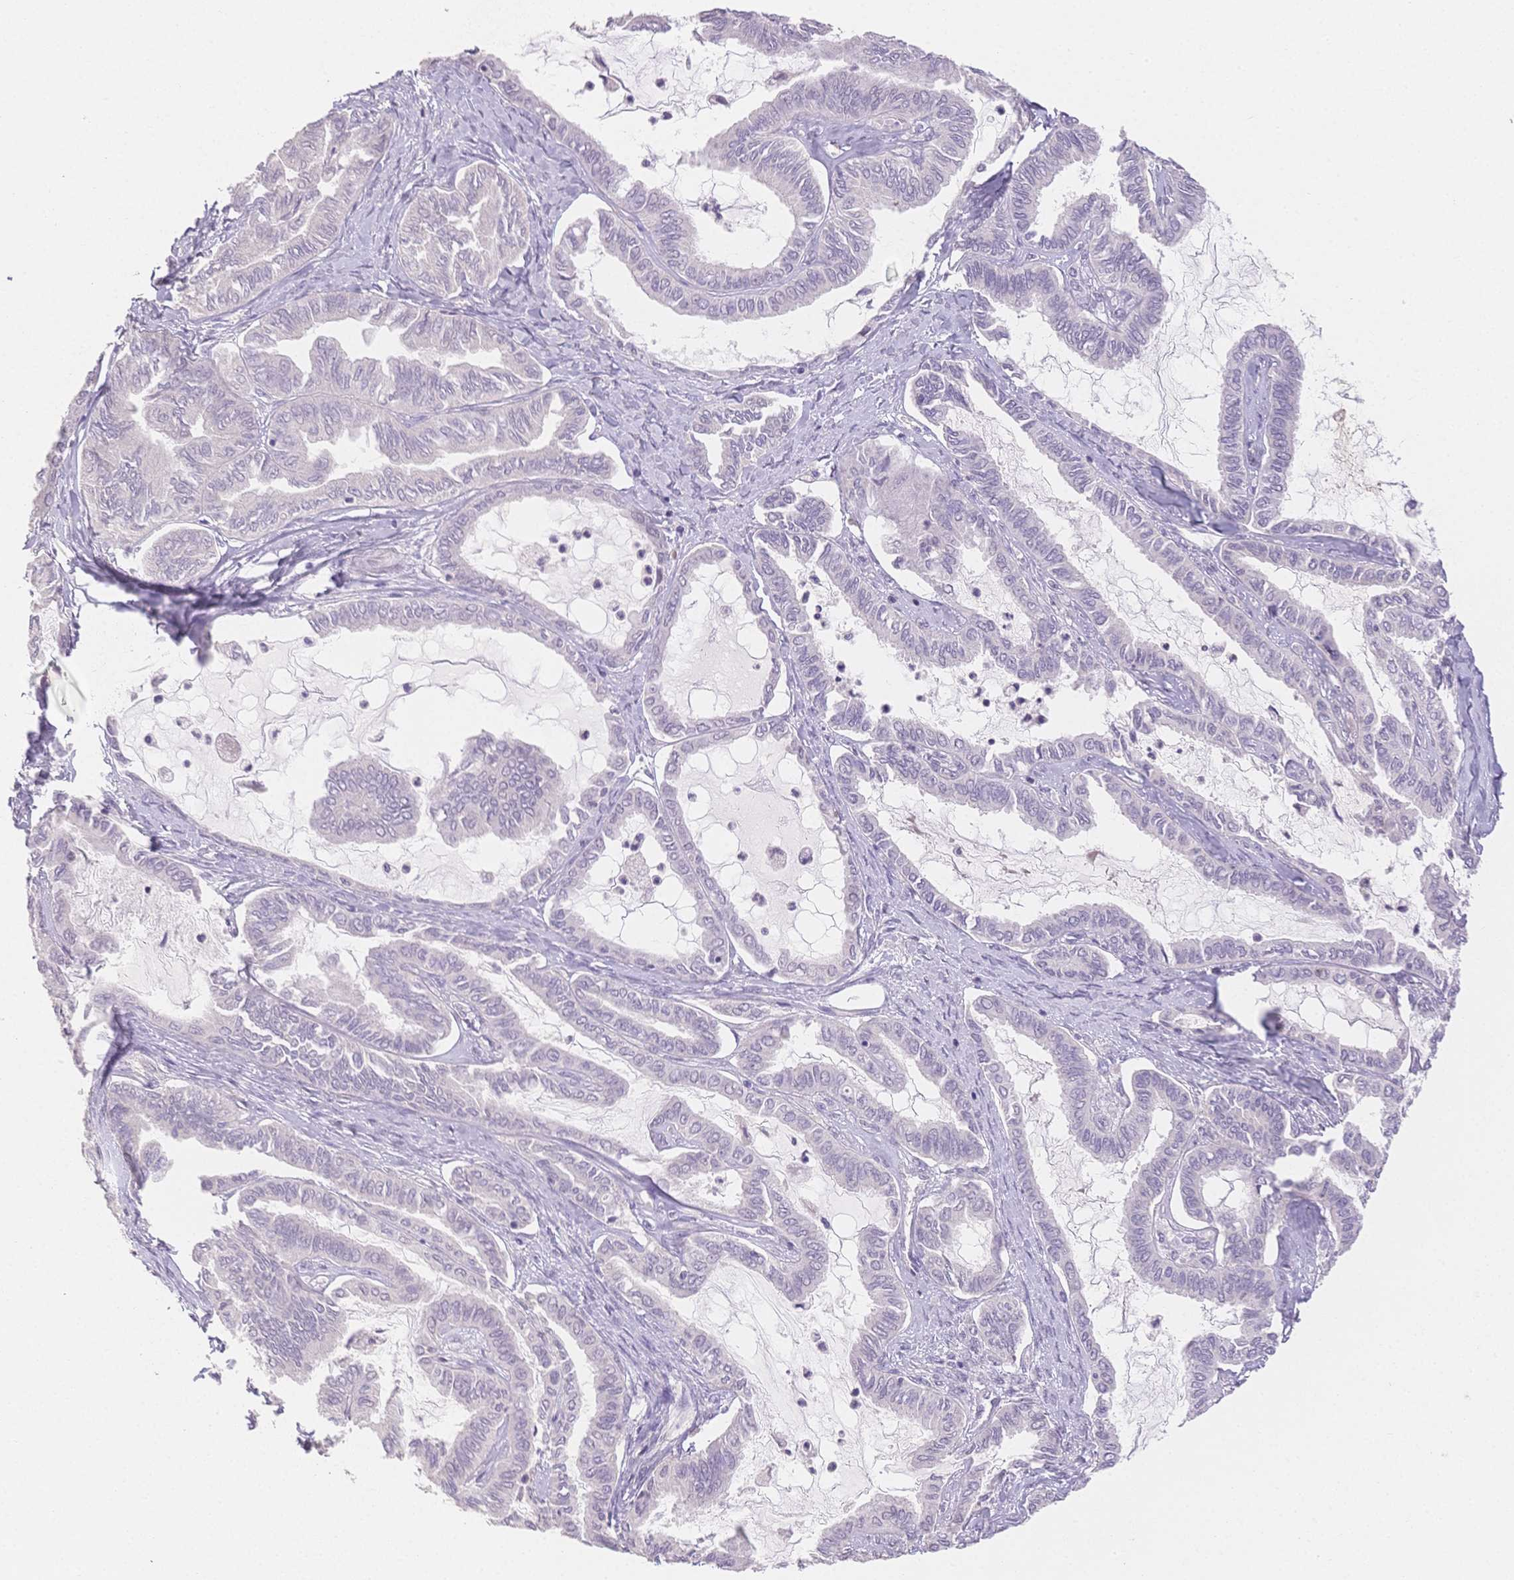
{"staining": {"intensity": "negative", "quantity": "none", "location": "none"}, "tissue": "ovarian cancer", "cell_type": "Tumor cells", "image_type": "cancer", "snomed": [{"axis": "morphology", "description": "Carcinoma, endometroid"}, {"axis": "topography", "description": "Ovary"}], "caption": "IHC micrograph of human ovarian cancer stained for a protein (brown), which shows no staining in tumor cells. (DAB (3,3'-diaminobenzidine) immunohistochemistry visualized using brightfield microscopy, high magnification).", "gene": "SUV39H2", "patient": {"sex": "female", "age": 70}}